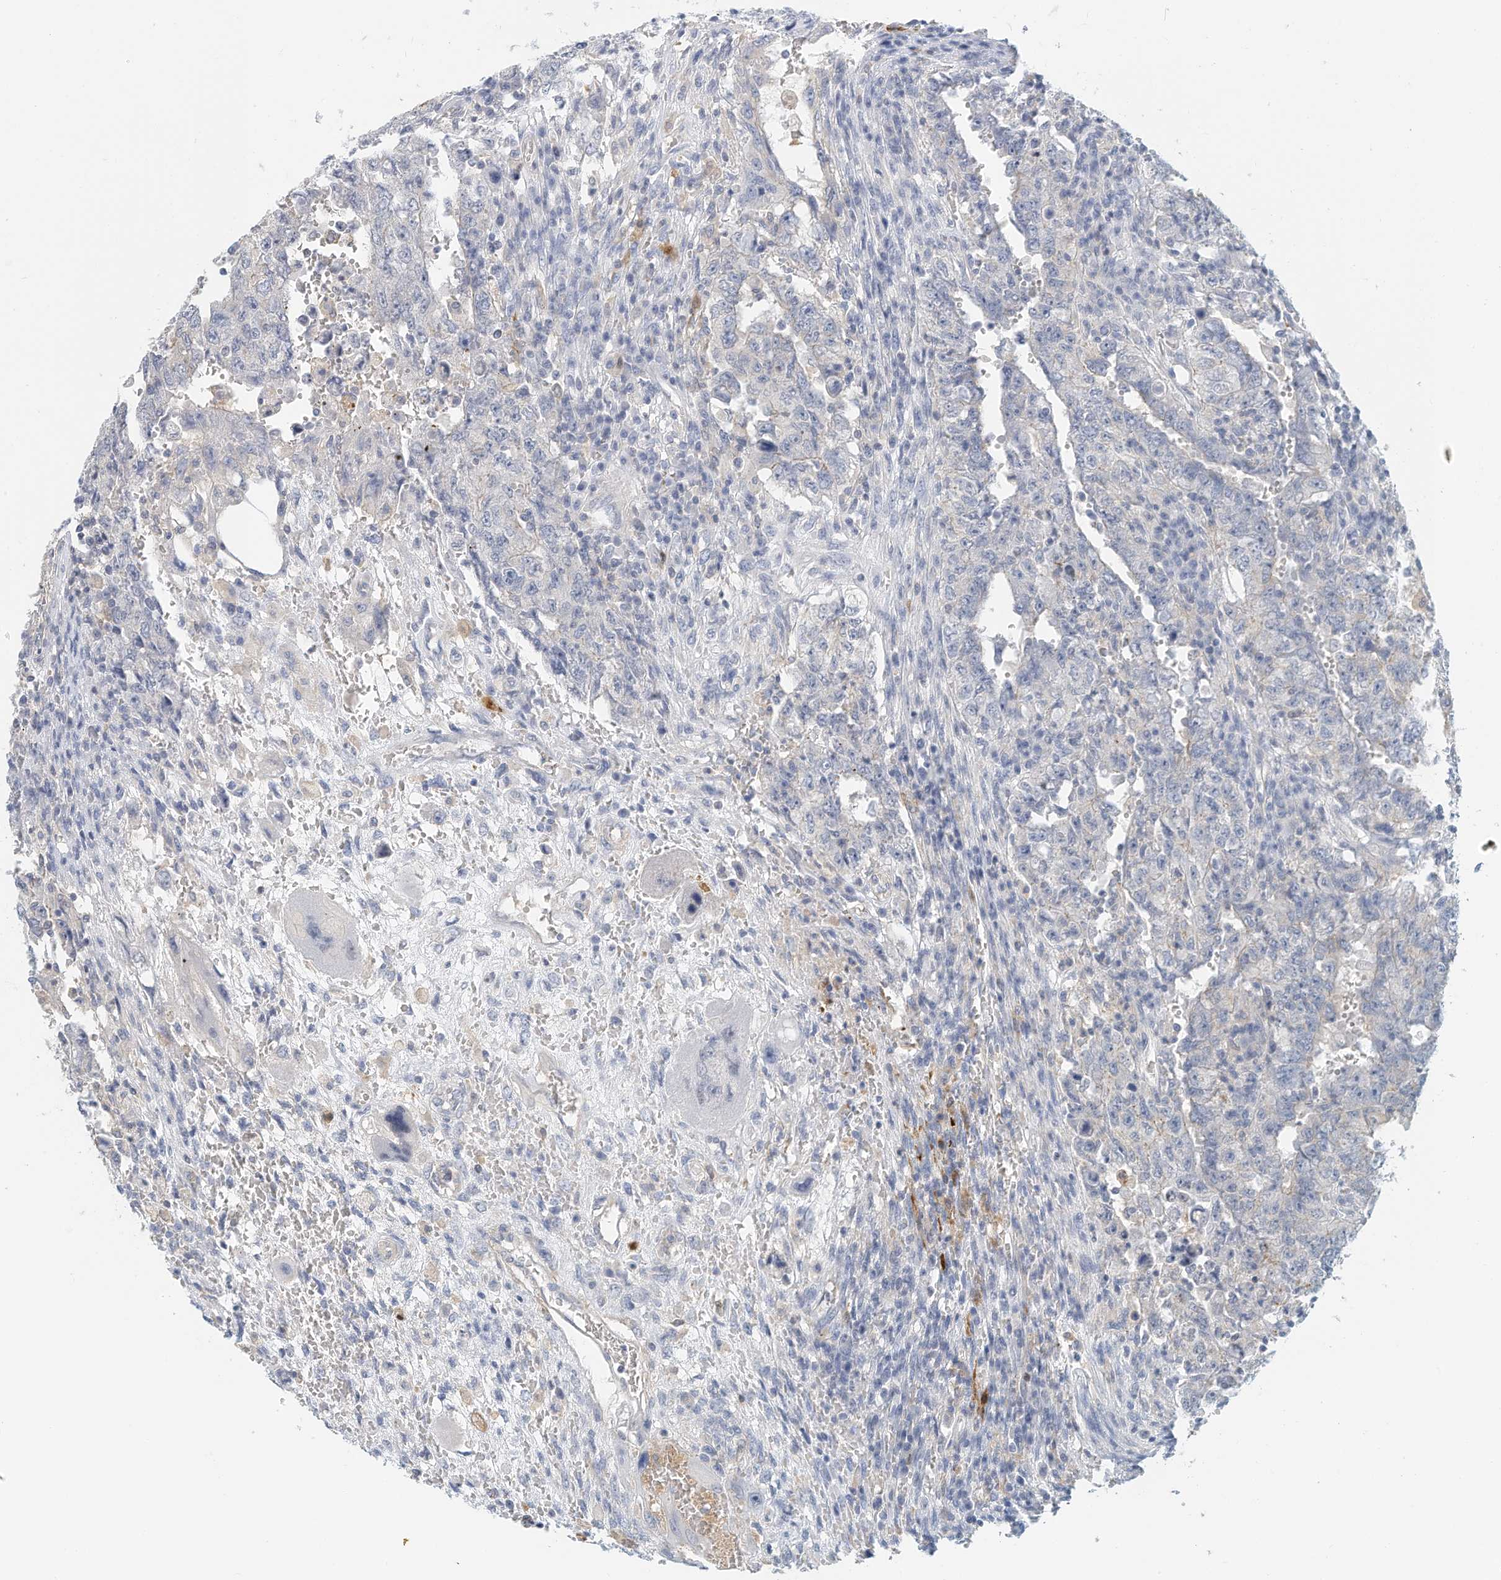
{"staining": {"intensity": "negative", "quantity": "none", "location": "none"}, "tissue": "testis cancer", "cell_type": "Tumor cells", "image_type": "cancer", "snomed": [{"axis": "morphology", "description": "Carcinoma, Embryonal, NOS"}, {"axis": "topography", "description": "Testis"}], "caption": "The image reveals no significant staining in tumor cells of testis embryonal carcinoma.", "gene": "MICAL1", "patient": {"sex": "male", "age": 26}}